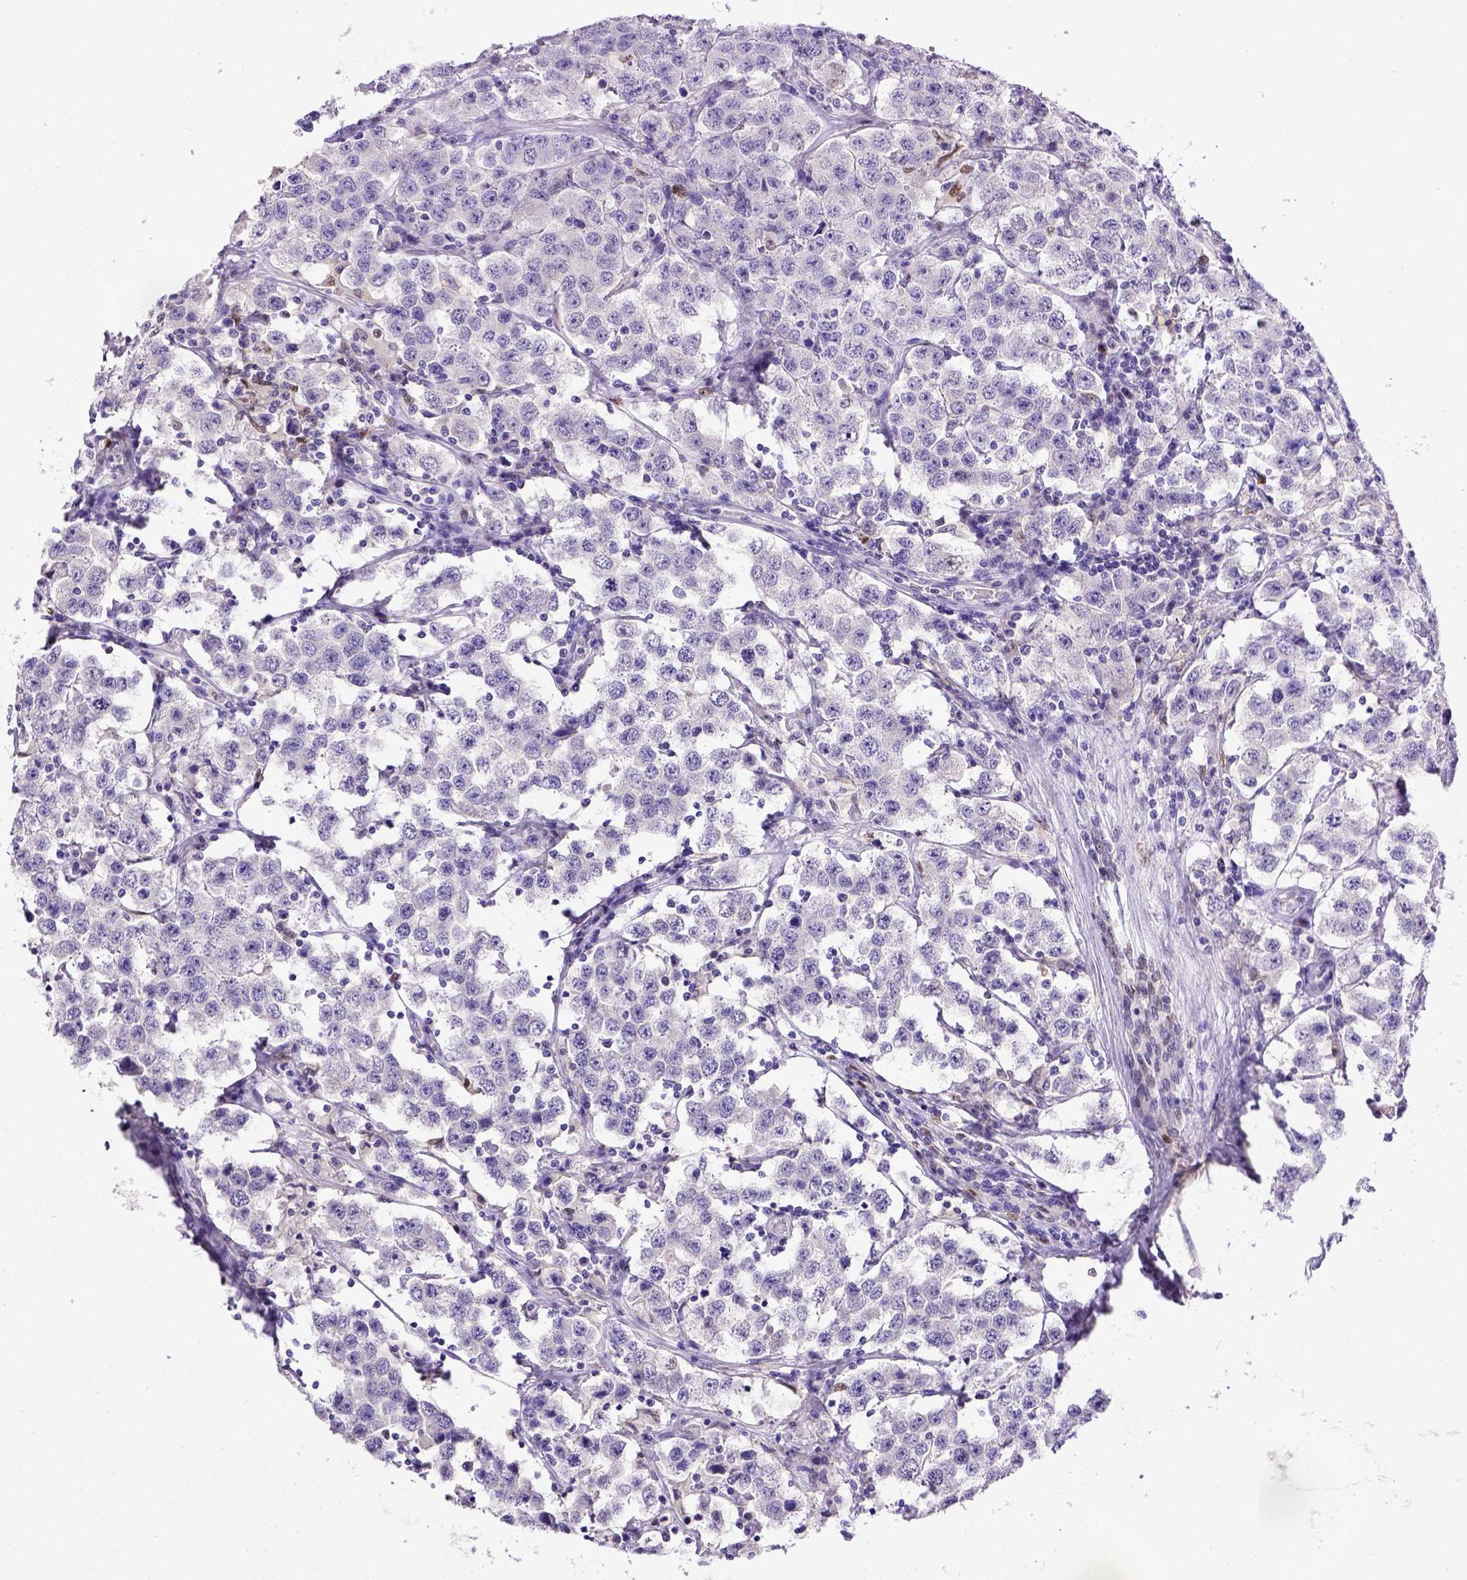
{"staining": {"intensity": "negative", "quantity": "none", "location": "none"}, "tissue": "testis cancer", "cell_type": "Tumor cells", "image_type": "cancer", "snomed": [{"axis": "morphology", "description": "Seminoma, NOS"}, {"axis": "topography", "description": "Testis"}], "caption": "Immunohistochemistry (IHC) of human testis seminoma demonstrates no positivity in tumor cells.", "gene": "CDKN1A", "patient": {"sex": "male", "age": 52}}